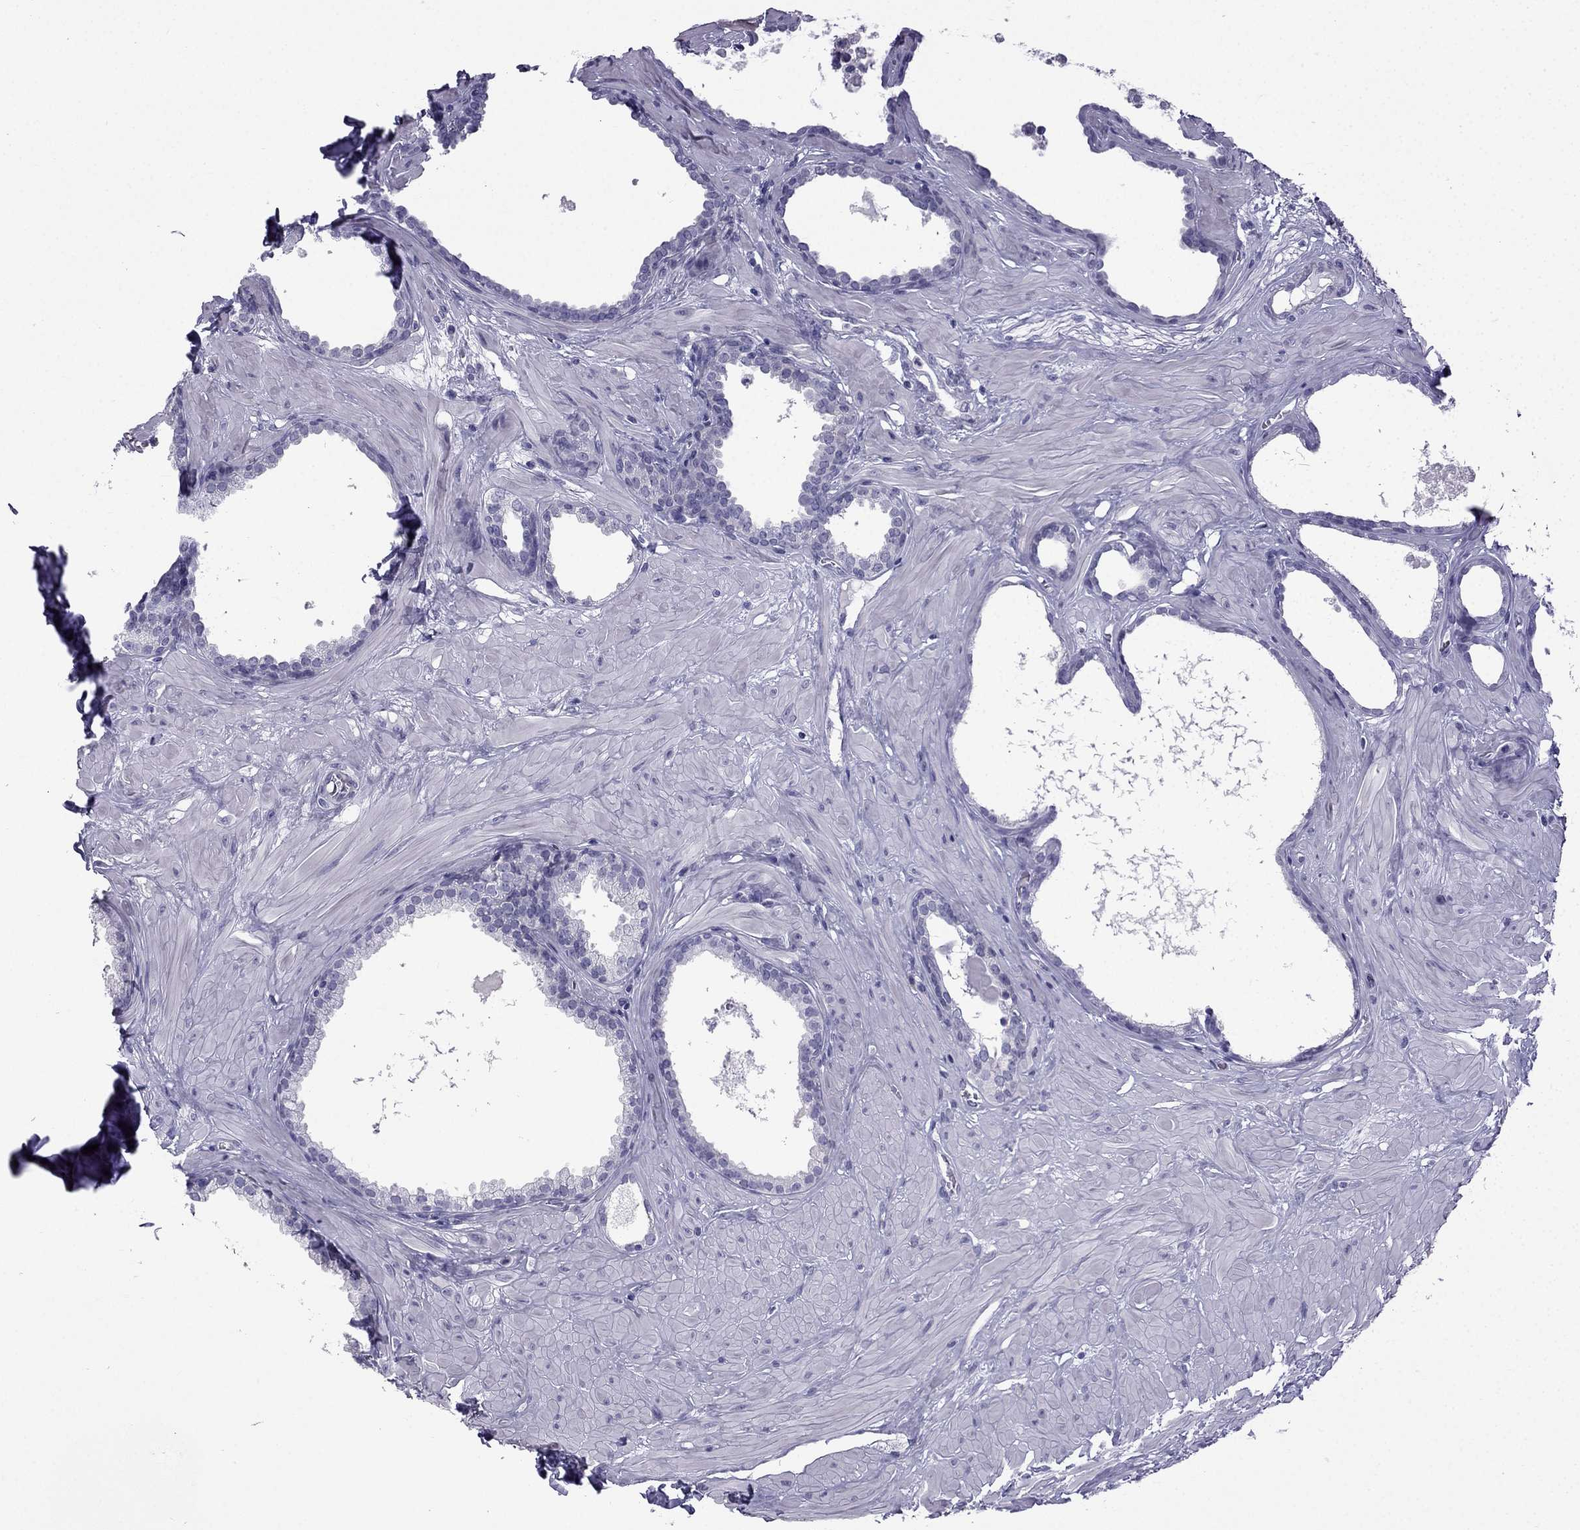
{"staining": {"intensity": "negative", "quantity": "none", "location": "none"}, "tissue": "prostate", "cell_type": "Glandular cells", "image_type": "normal", "snomed": [{"axis": "morphology", "description": "Normal tissue, NOS"}, {"axis": "topography", "description": "Prostate"}], "caption": "This is an immunohistochemistry (IHC) micrograph of benign prostate. There is no positivity in glandular cells.", "gene": "CFAP53", "patient": {"sex": "male", "age": 48}}